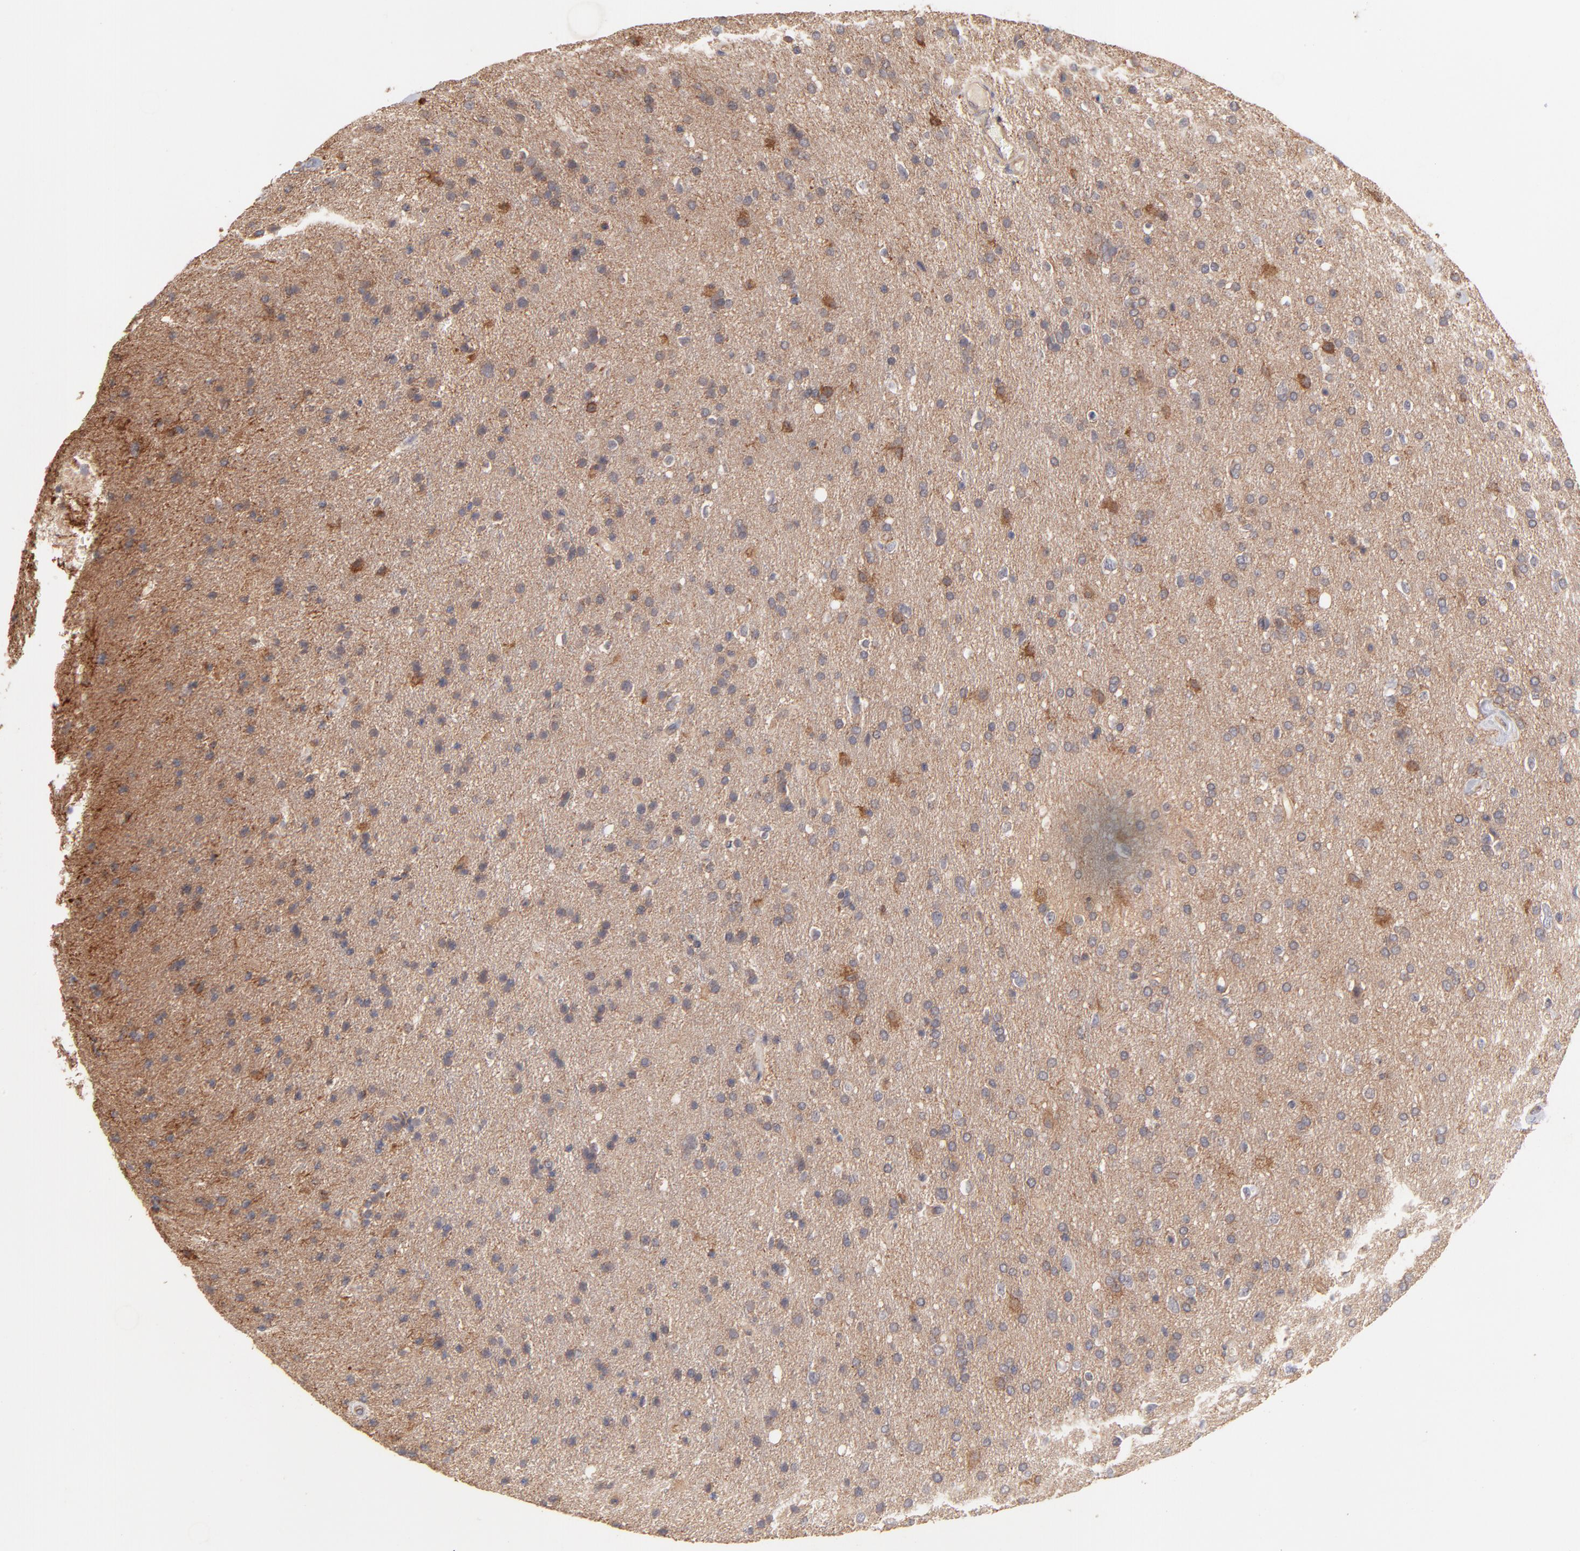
{"staining": {"intensity": "moderate", "quantity": "25%-75%", "location": "cytoplasmic/membranous"}, "tissue": "glioma", "cell_type": "Tumor cells", "image_type": "cancer", "snomed": [{"axis": "morphology", "description": "Glioma, malignant, High grade"}, {"axis": "topography", "description": "Brain"}], "caption": "There is medium levels of moderate cytoplasmic/membranous staining in tumor cells of malignant high-grade glioma, as demonstrated by immunohistochemical staining (brown color).", "gene": "STAP2", "patient": {"sex": "male", "age": 33}}